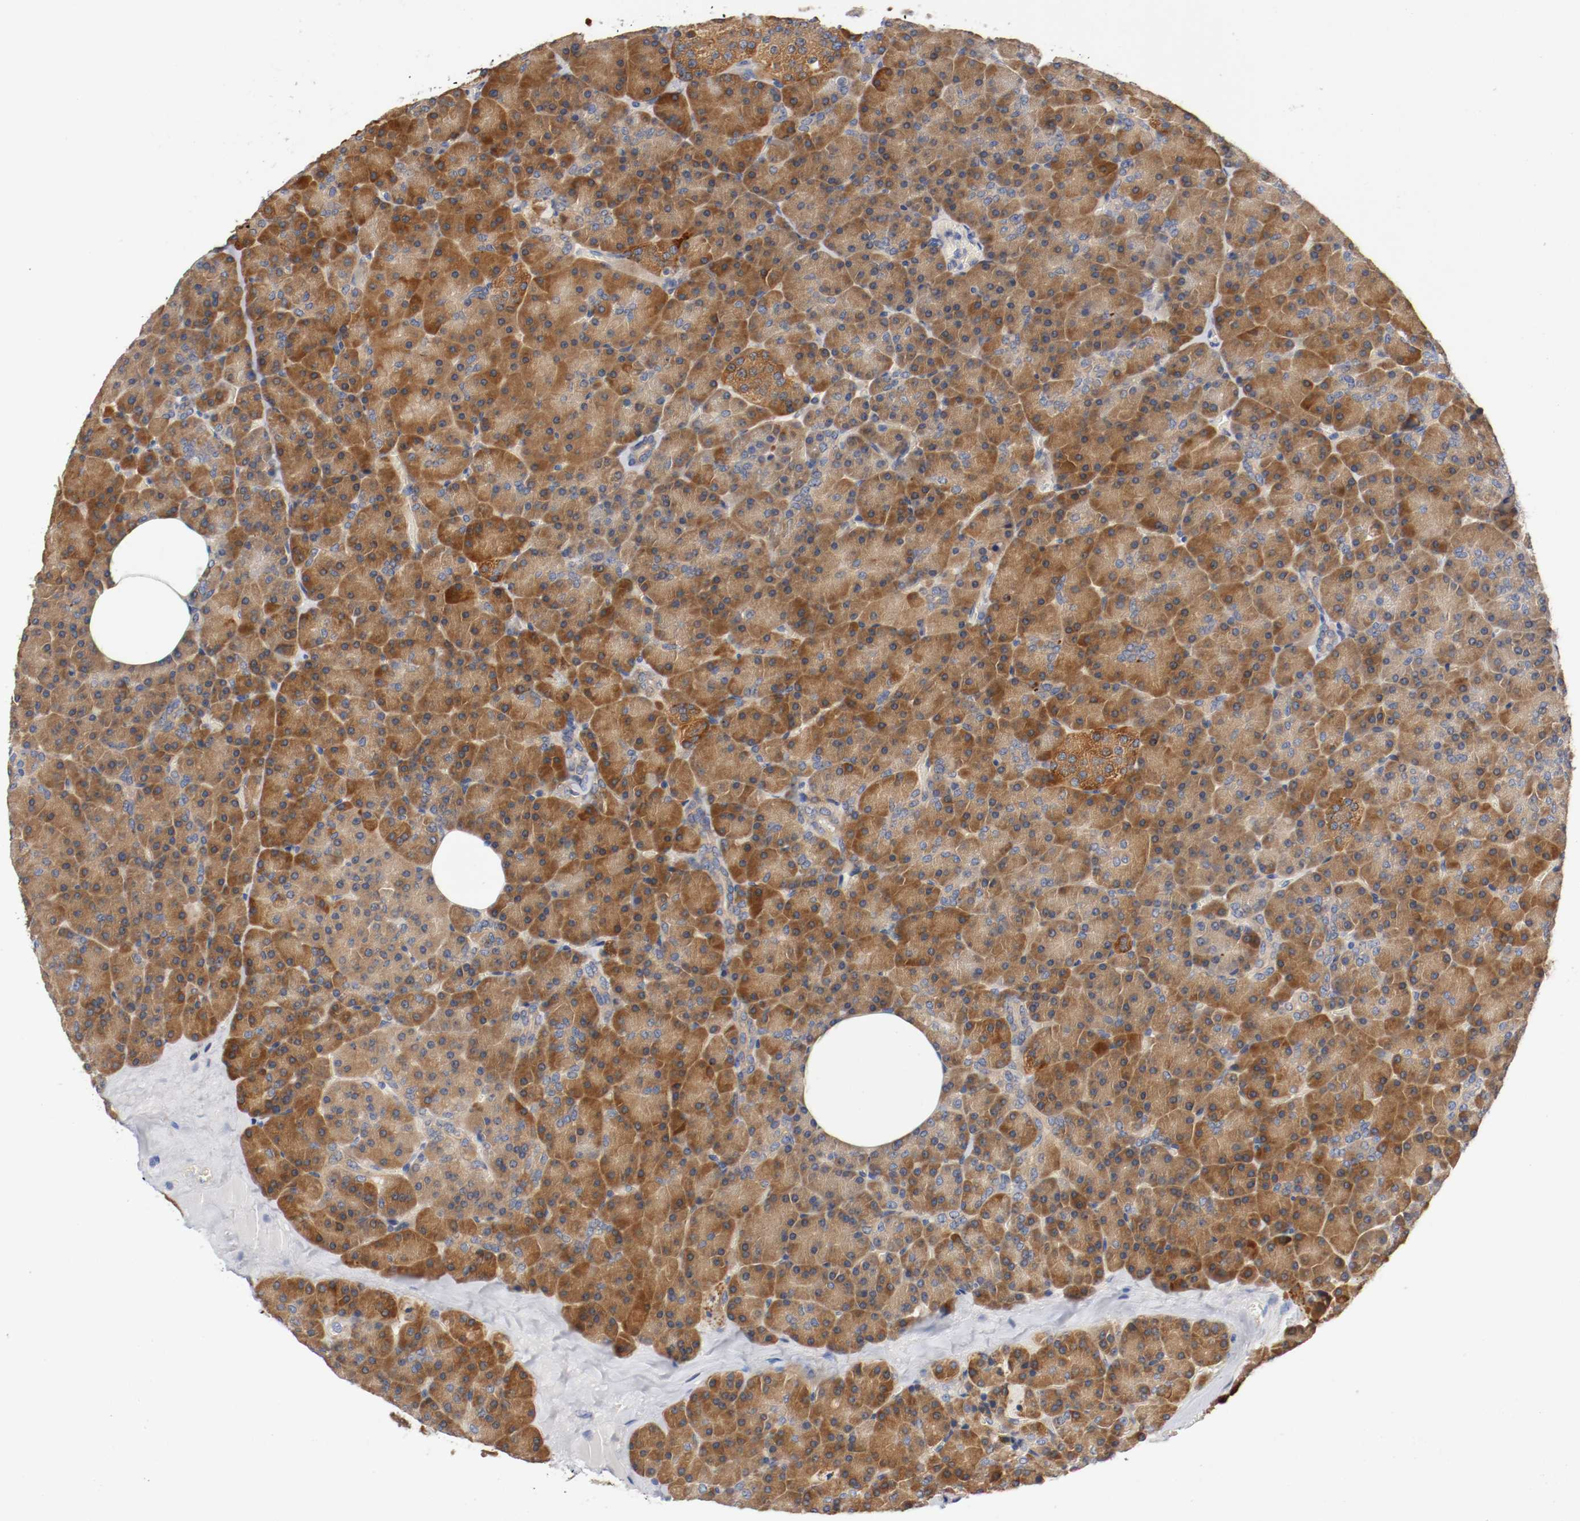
{"staining": {"intensity": "strong", "quantity": ">75%", "location": "cytoplasmic/membranous"}, "tissue": "pancreas", "cell_type": "Exocrine glandular cells", "image_type": "normal", "snomed": [{"axis": "morphology", "description": "Normal tissue, NOS"}, {"axis": "topography", "description": "Pancreas"}], "caption": "Brown immunohistochemical staining in normal pancreas exhibits strong cytoplasmic/membranous staining in about >75% of exocrine glandular cells.", "gene": "HGS", "patient": {"sex": "female", "age": 35}}